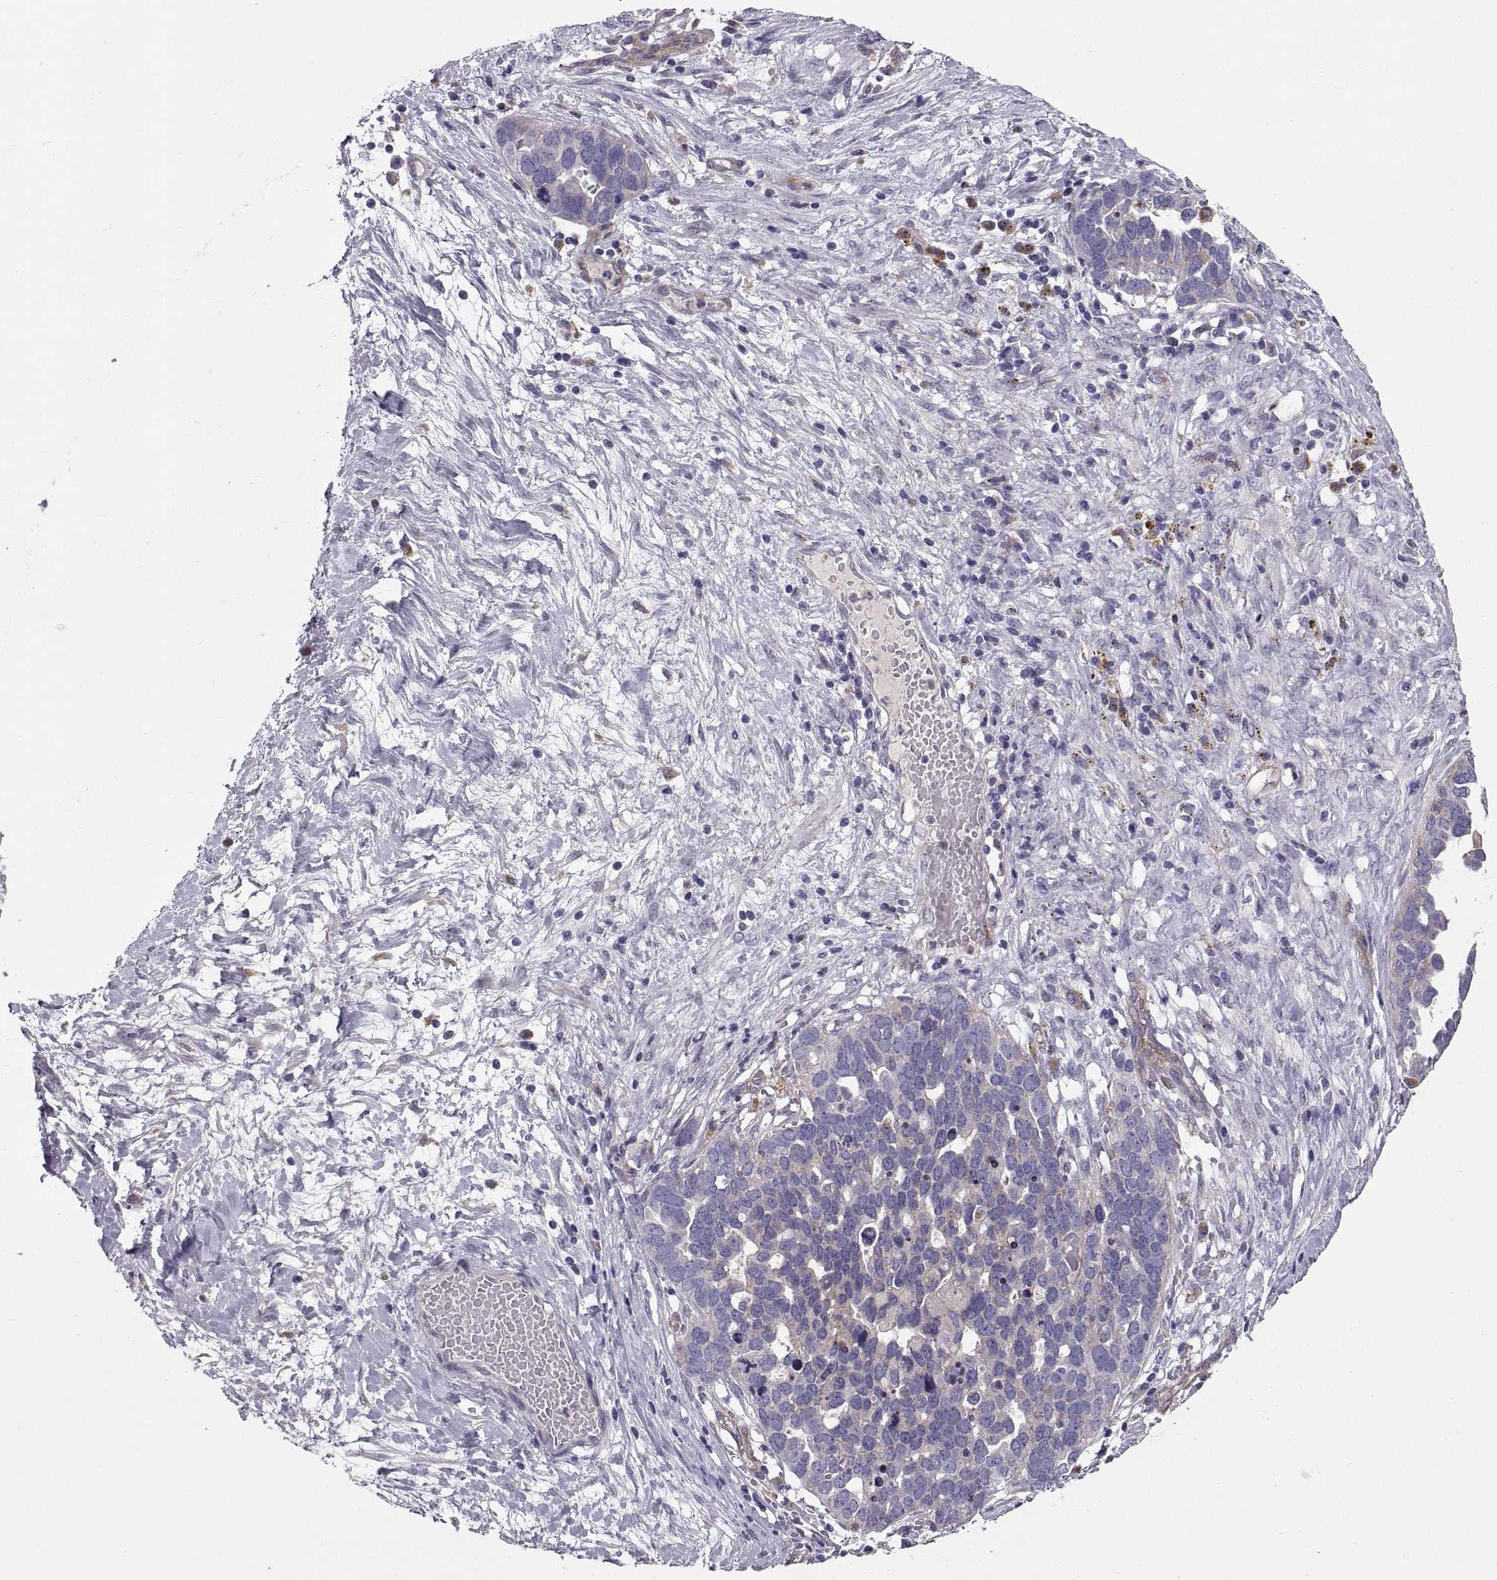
{"staining": {"intensity": "negative", "quantity": "none", "location": "none"}, "tissue": "ovarian cancer", "cell_type": "Tumor cells", "image_type": "cancer", "snomed": [{"axis": "morphology", "description": "Cystadenocarcinoma, serous, NOS"}, {"axis": "topography", "description": "Ovary"}], "caption": "Protein analysis of ovarian cancer exhibits no significant staining in tumor cells.", "gene": "ARSL", "patient": {"sex": "female", "age": 54}}